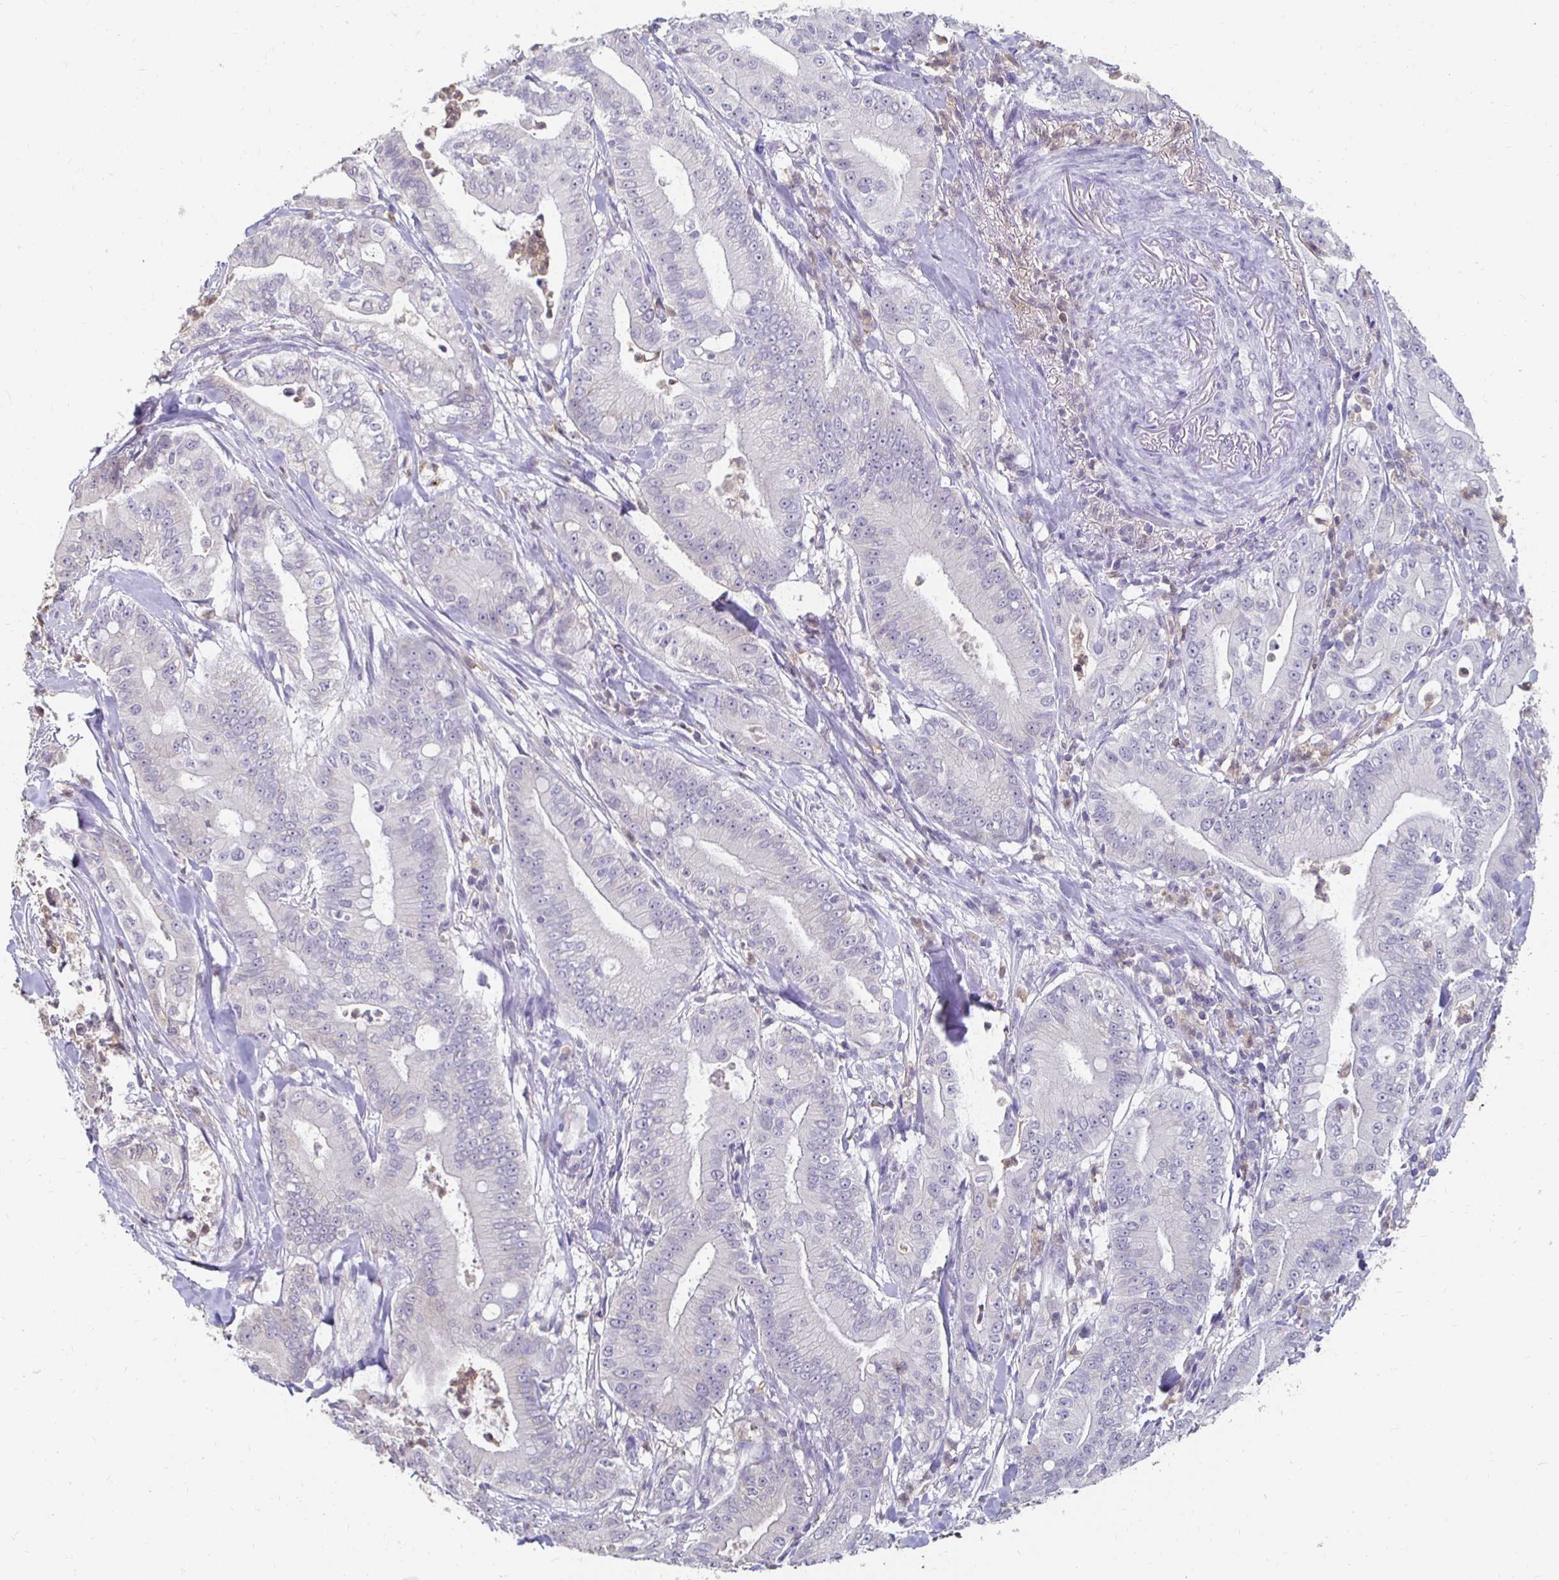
{"staining": {"intensity": "negative", "quantity": "none", "location": "none"}, "tissue": "pancreatic cancer", "cell_type": "Tumor cells", "image_type": "cancer", "snomed": [{"axis": "morphology", "description": "Adenocarcinoma, NOS"}, {"axis": "topography", "description": "Pancreas"}], "caption": "Immunohistochemistry histopathology image of neoplastic tissue: adenocarcinoma (pancreatic) stained with DAB demonstrates no significant protein positivity in tumor cells.", "gene": "GK2", "patient": {"sex": "male", "age": 71}}